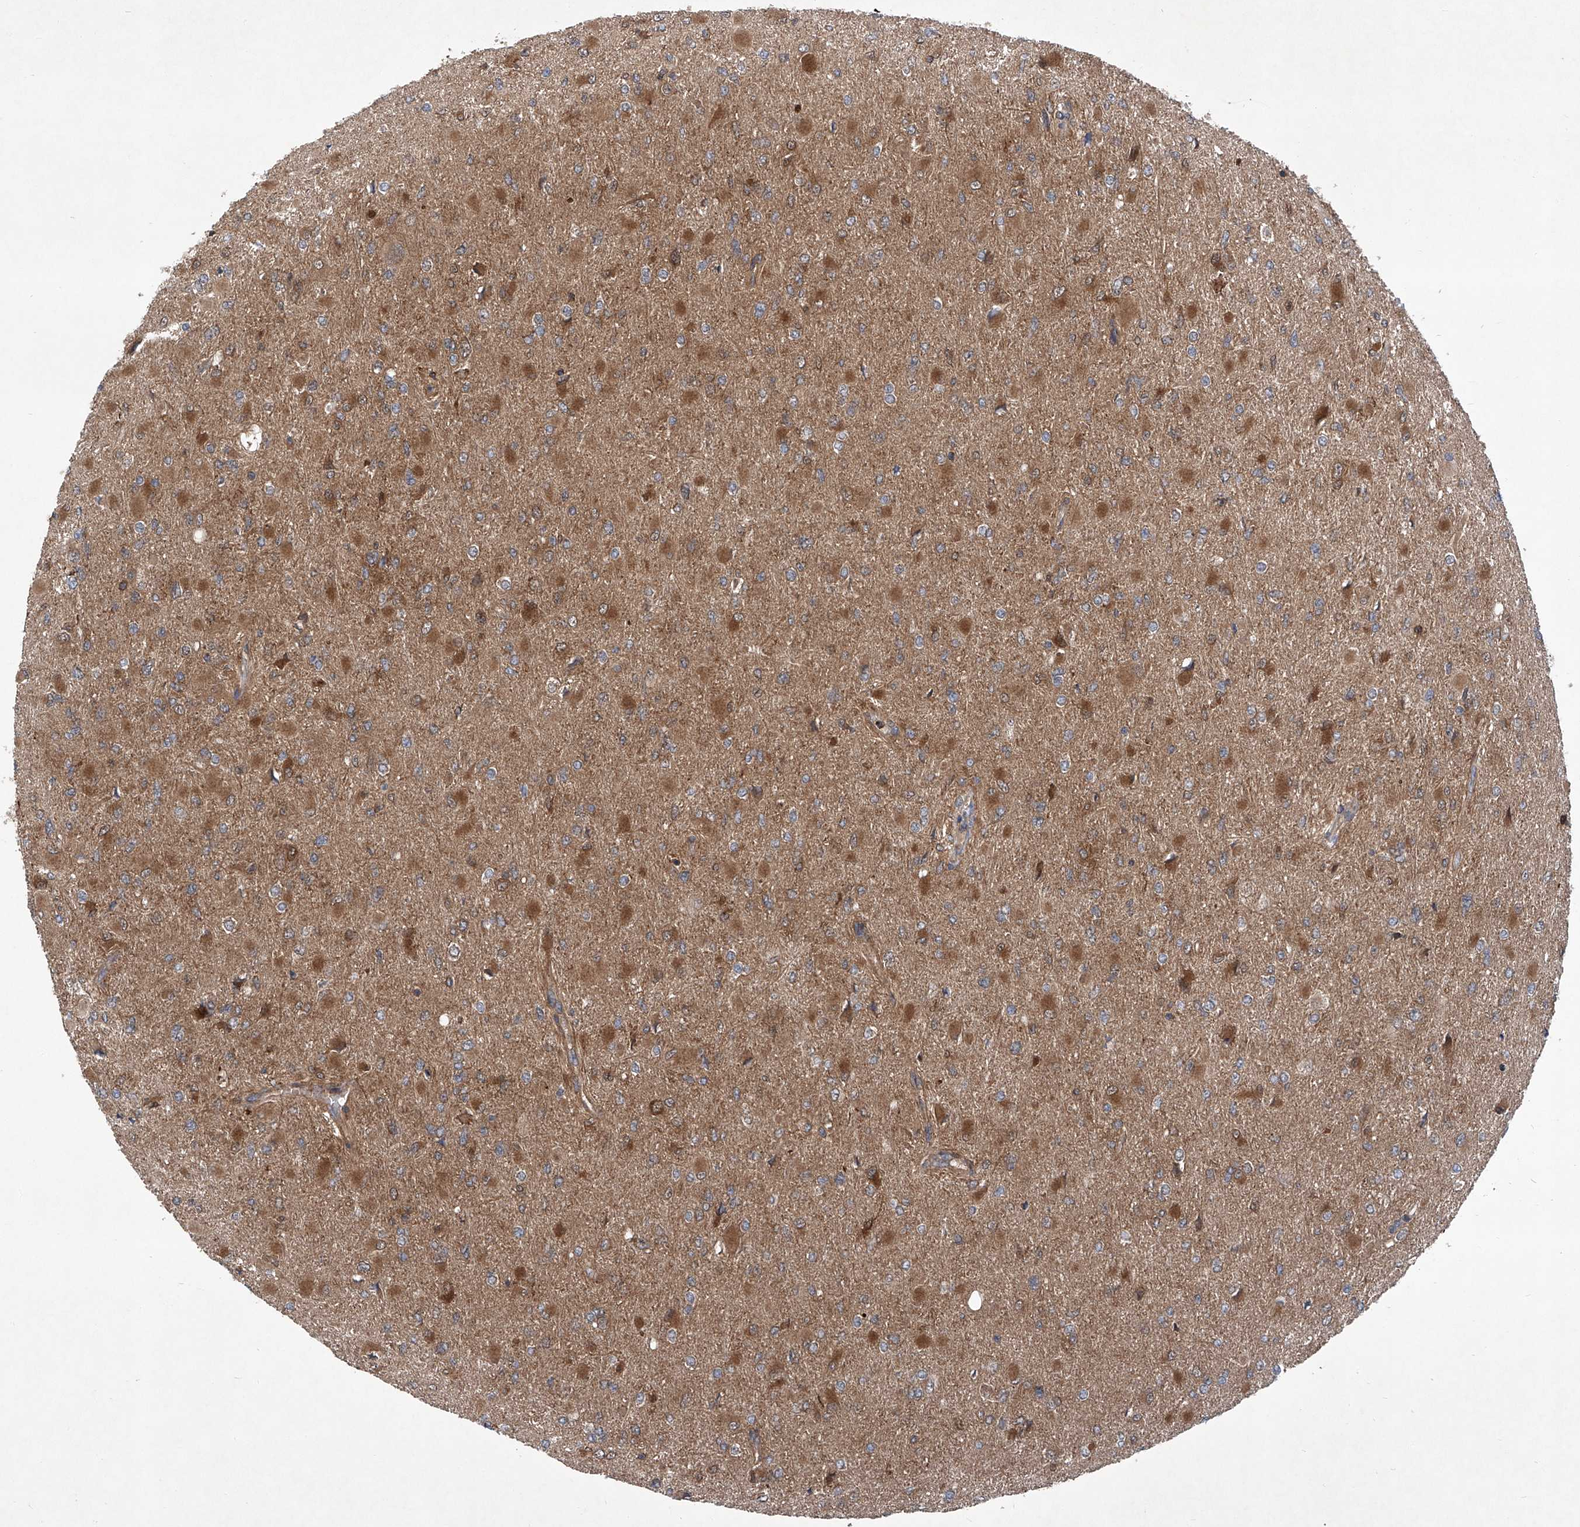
{"staining": {"intensity": "moderate", "quantity": "<25%", "location": "cytoplasmic/membranous"}, "tissue": "glioma", "cell_type": "Tumor cells", "image_type": "cancer", "snomed": [{"axis": "morphology", "description": "Glioma, malignant, High grade"}, {"axis": "topography", "description": "Cerebral cortex"}], "caption": "High-grade glioma (malignant) stained with a protein marker displays moderate staining in tumor cells.", "gene": "SMAP1", "patient": {"sex": "female", "age": 36}}